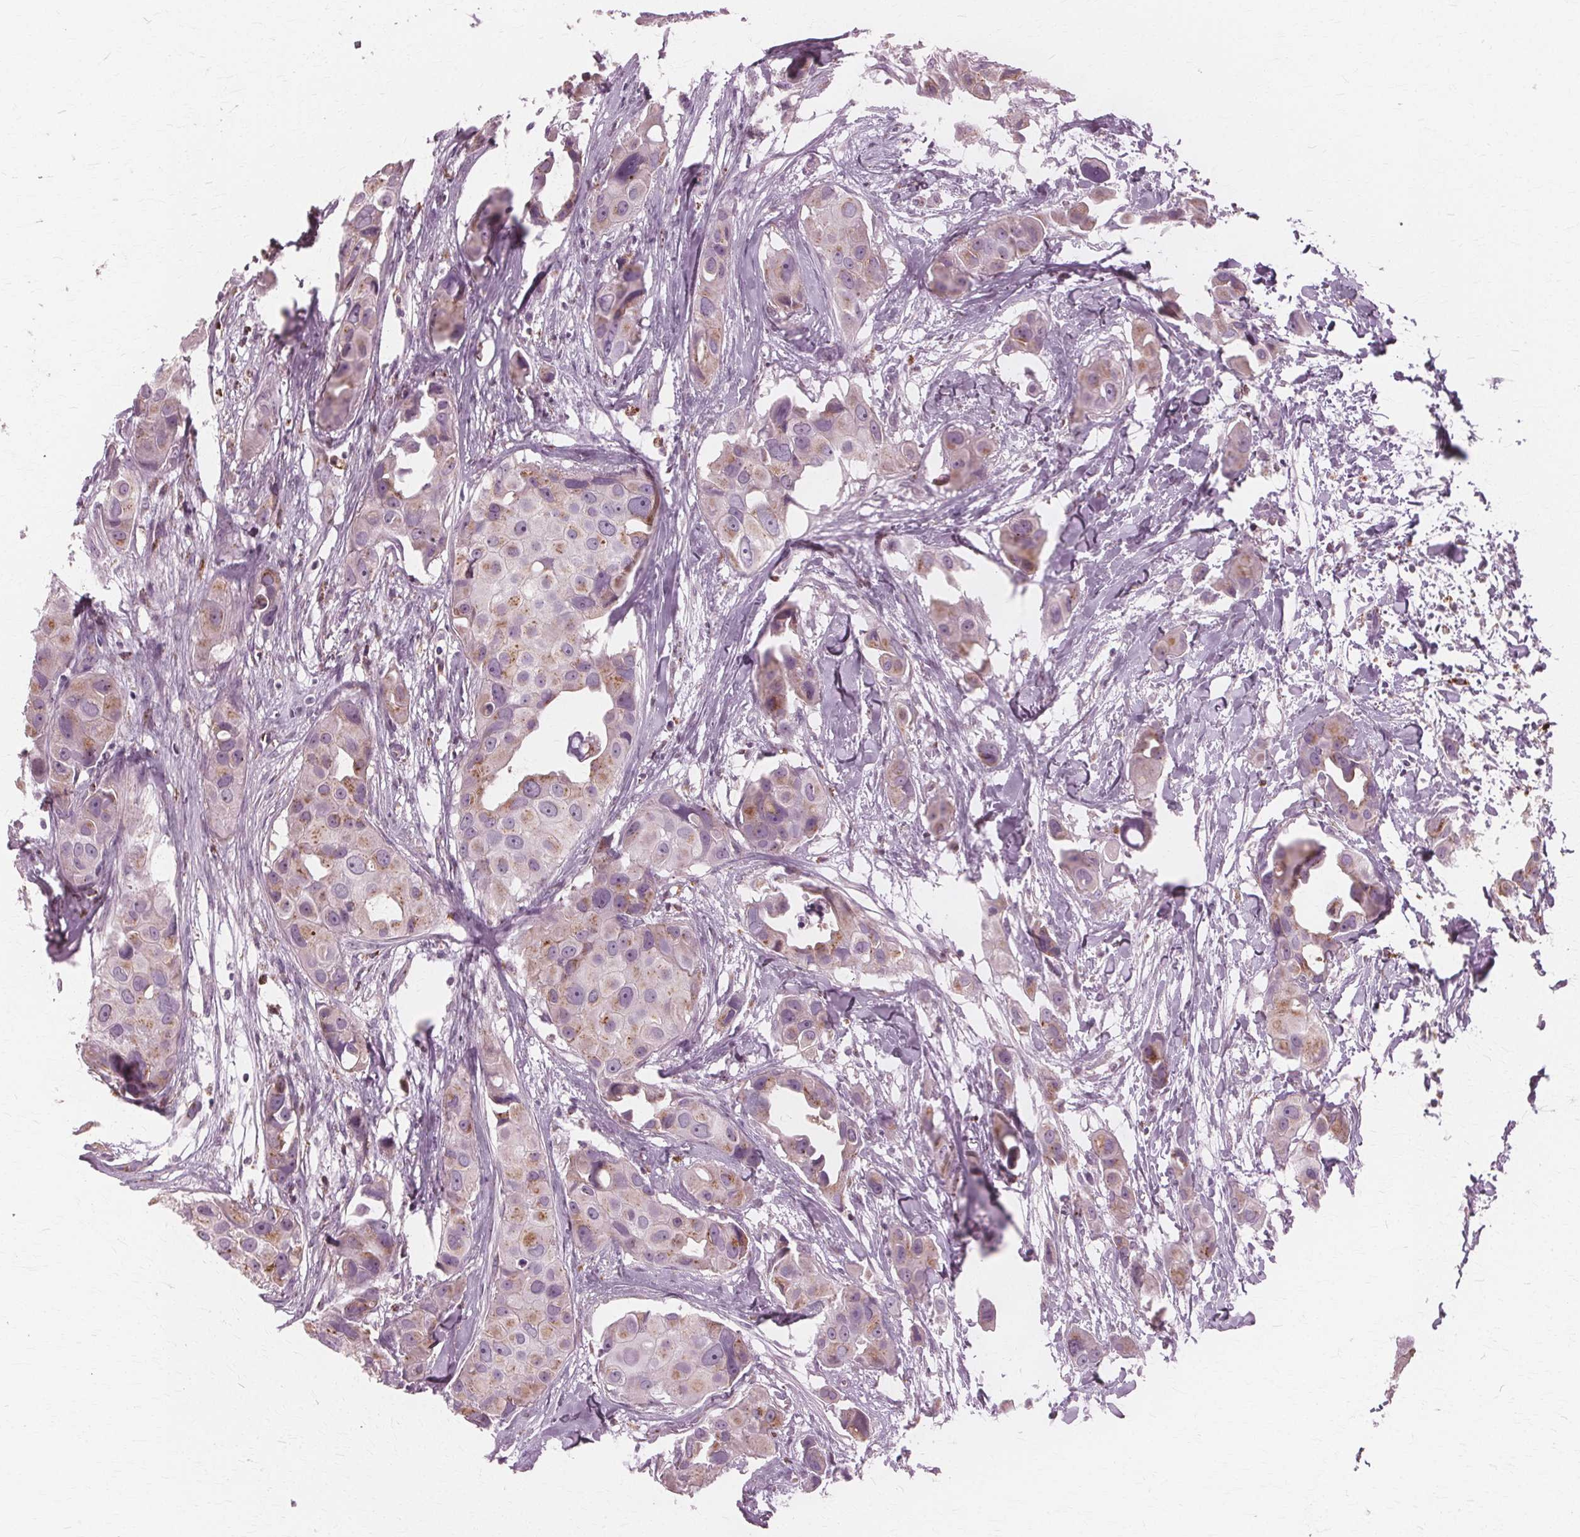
{"staining": {"intensity": "weak", "quantity": "25%-75%", "location": "cytoplasmic/membranous"}, "tissue": "breast cancer", "cell_type": "Tumor cells", "image_type": "cancer", "snomed": [{"axis": "morphology", "description": "Duct carcinoma"}, {"axis": "topography", "description": "Breast"}], "caption": "This is an image of immunohistochemistry staining of invasive ductal carcinoma (breast), which shows weak staining in the cytoplasmic/membranous of tumor cells.", "gene": "DNASE2", "patient": {"sex": "female", "age": 38}}